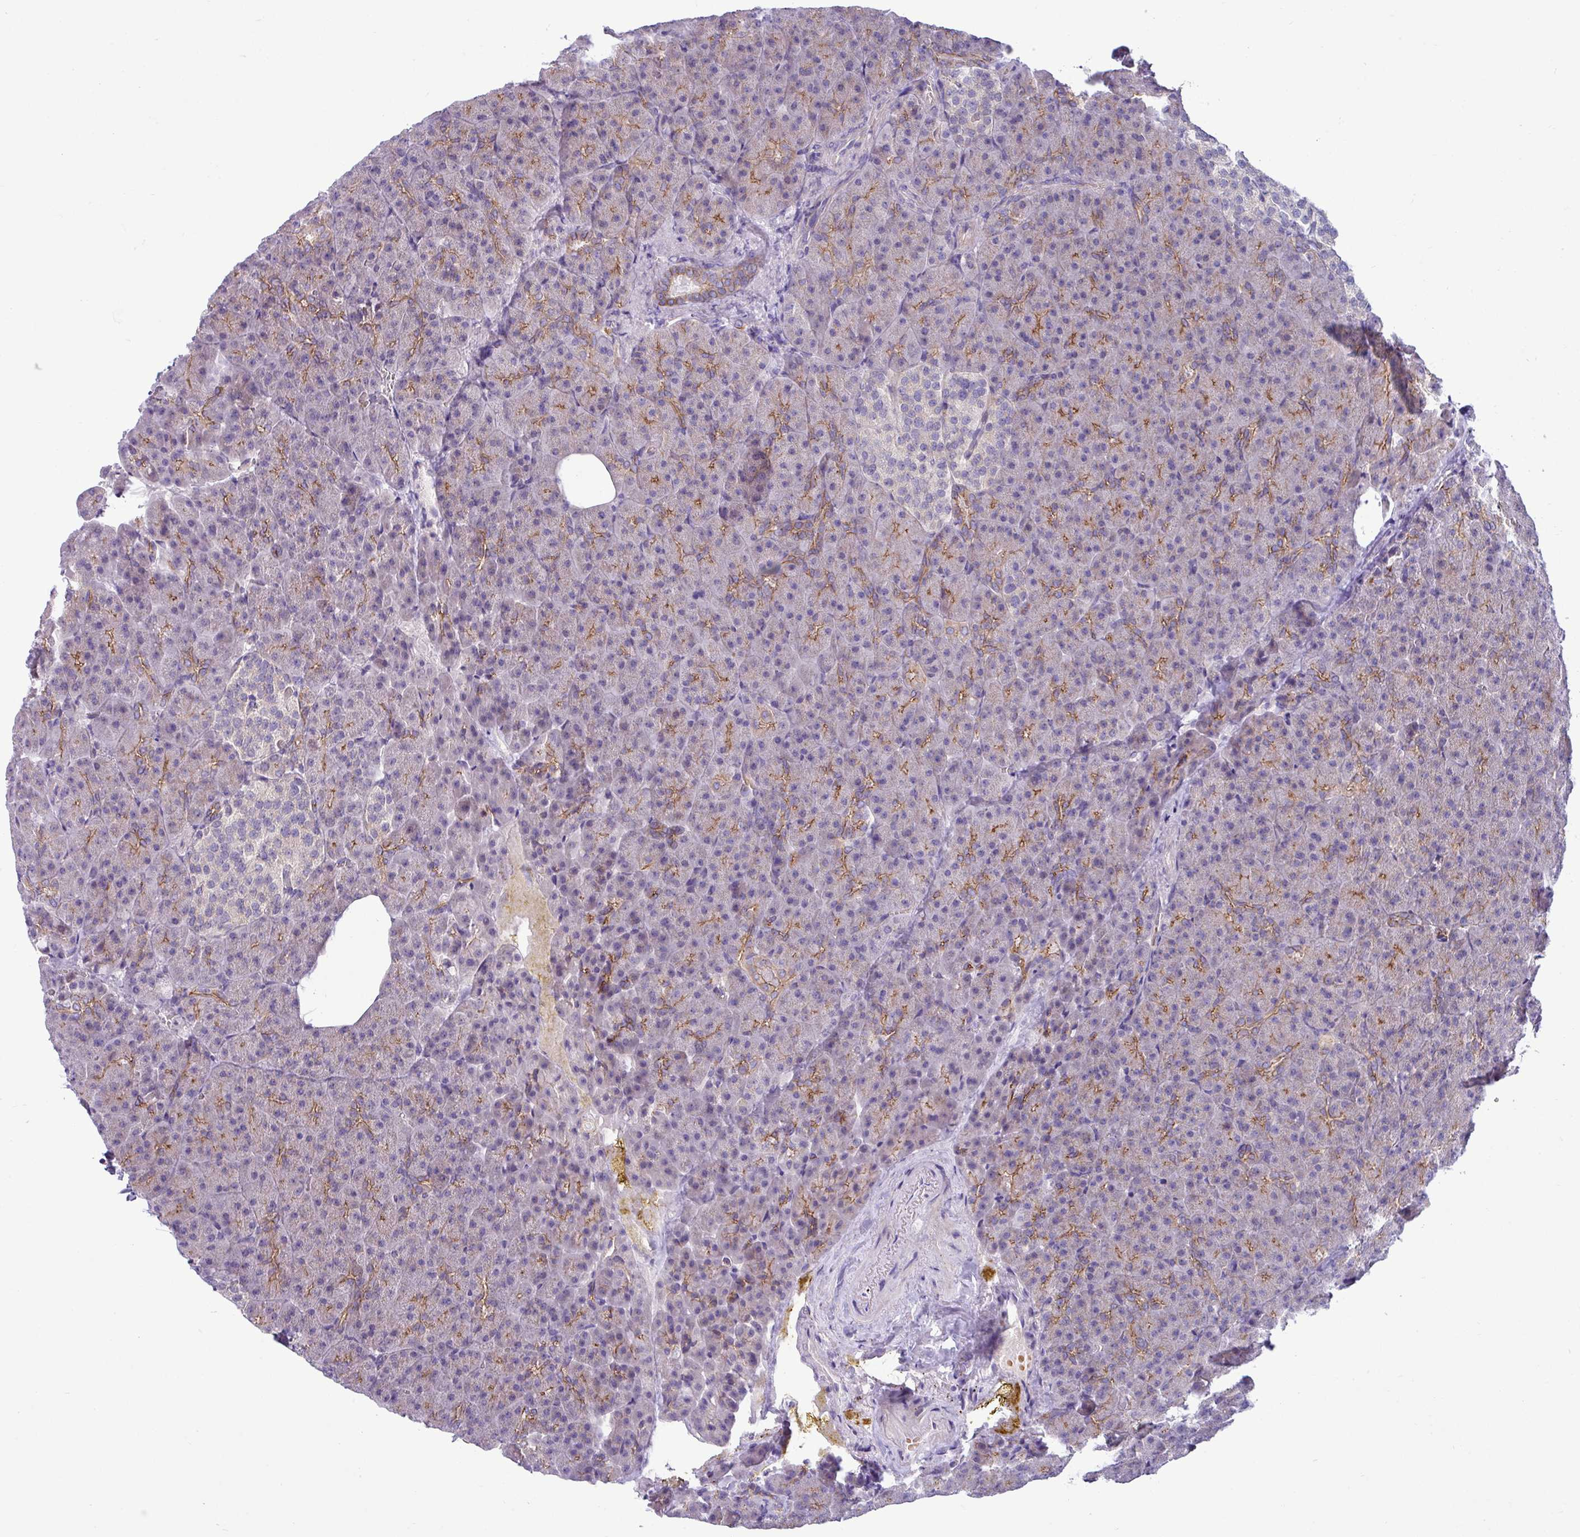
{"staining": {"intensity": "moderate", "quantity": "25%-75%", "location": "cytoplasmic/membranous"}, "tissue": "pancreas", "cell_type": "Exocrine glandular cells", "image_type": "normal", "snomed": [{"axis": "morphology", "description": "Normal tissue, NOS"}, {"axis": "topography", "description": "Pancreas"}], "caption": "Protein expression analysis of normal human pancreas reveals moderate cytoplasmic/membranous expression in approximately 25%-75% of exocrine glandular cells.", "gene": "ACAP3", "patient": {"sex": "female", "age": 74}}